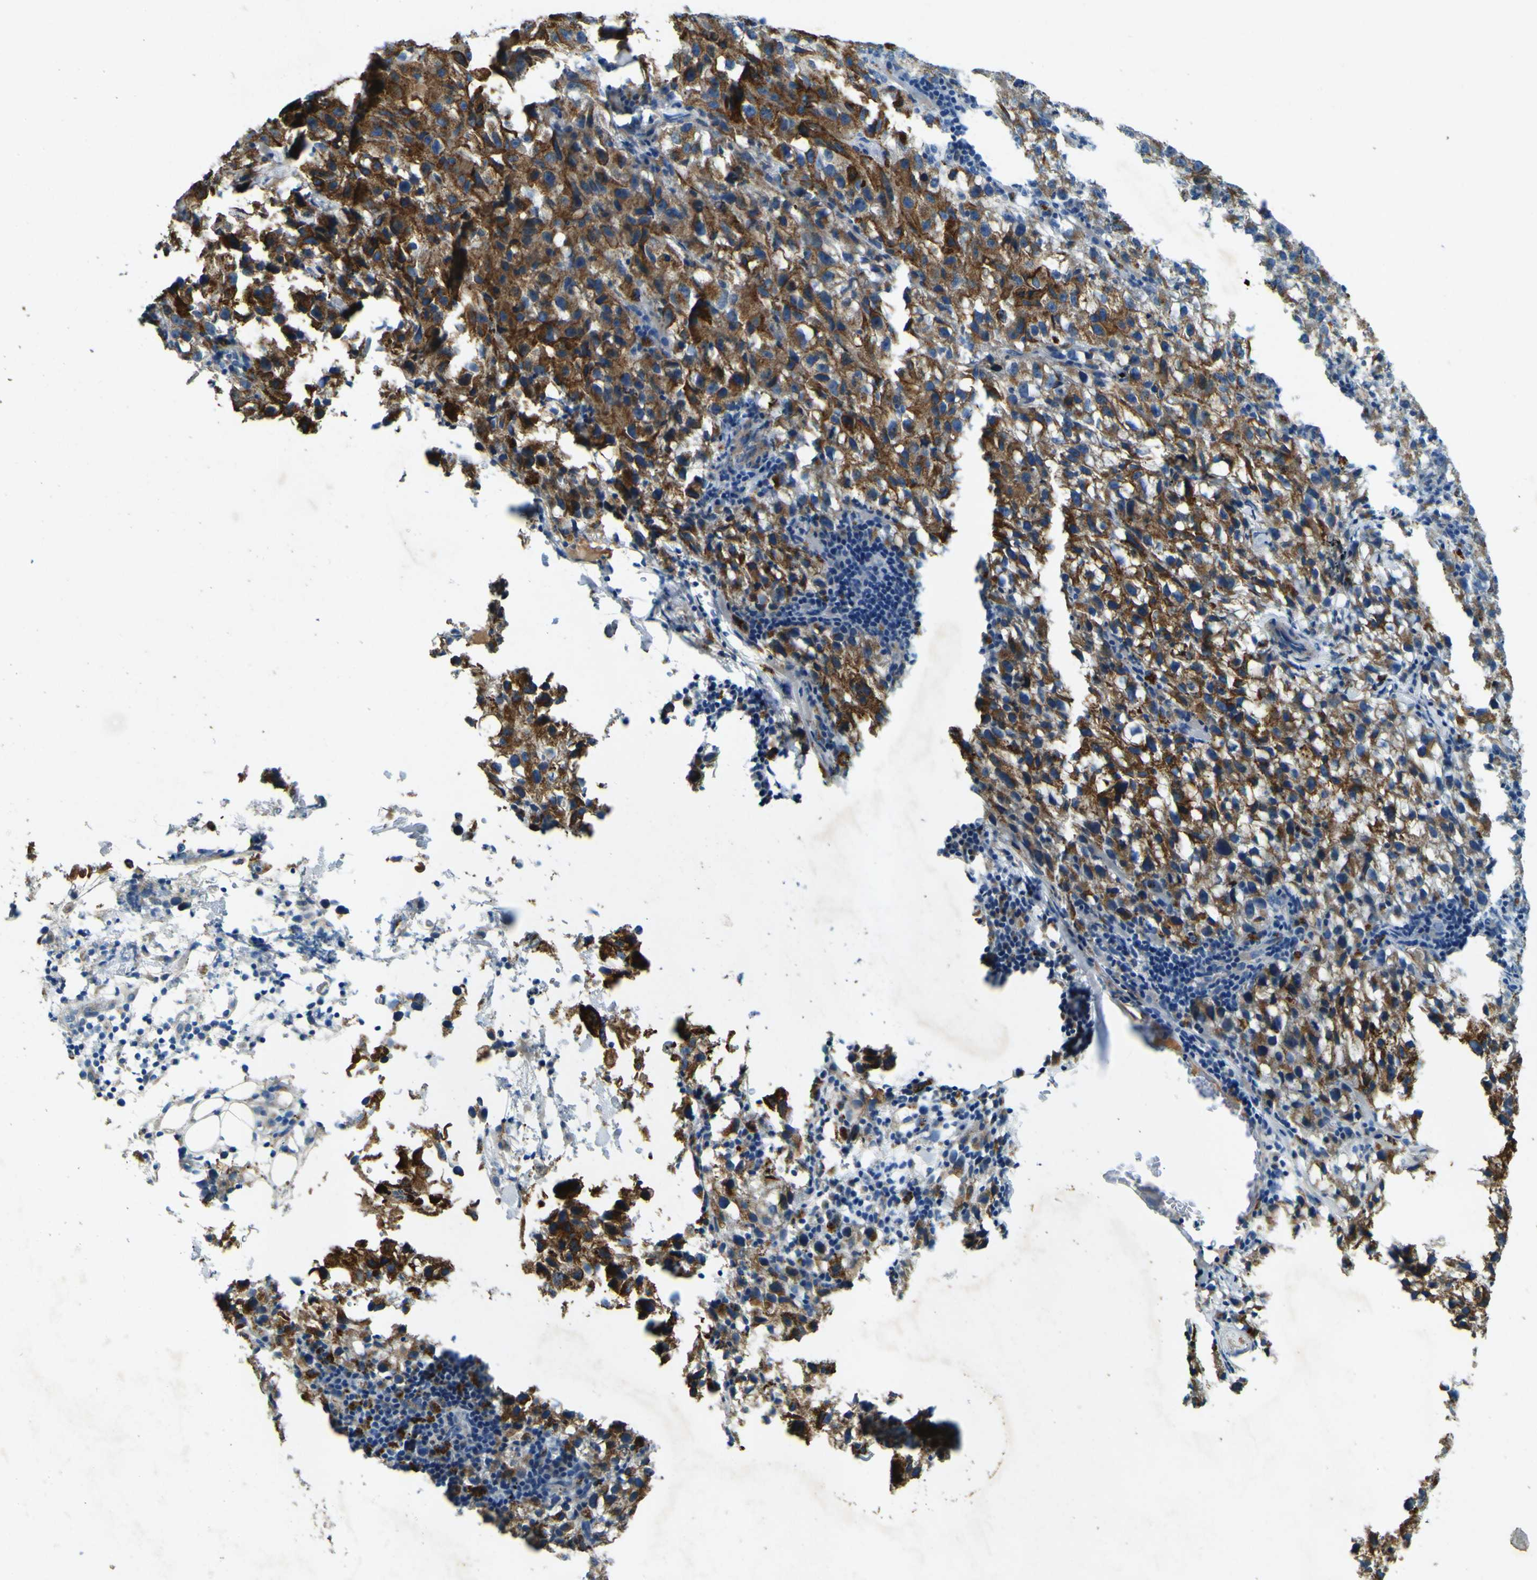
{"staining": {"intensity": "strong", "quantity": ">75%", "location": "cytoplasmic/membranous"}, "tissue": "melanoma", "cell_type": "Tumor cells", "image_type": "cancer", "snomed": [{"axis": "morphology", "description": "Malignant melanoma, NOS"}, {"axis": "topography", "description": "Skin"}], "caption": "IHC micrograph of neoplastic tissue: human melanoma stained using immunohistochemistry exhibits high levels of strong protein expression localized specifically in the cytoplasmic/membranous of tumor cells, appearing as a cytoplasmic/membranous brown color.", "gene": "PDE9A", "patient": {"sex": "female", "age": 104}}